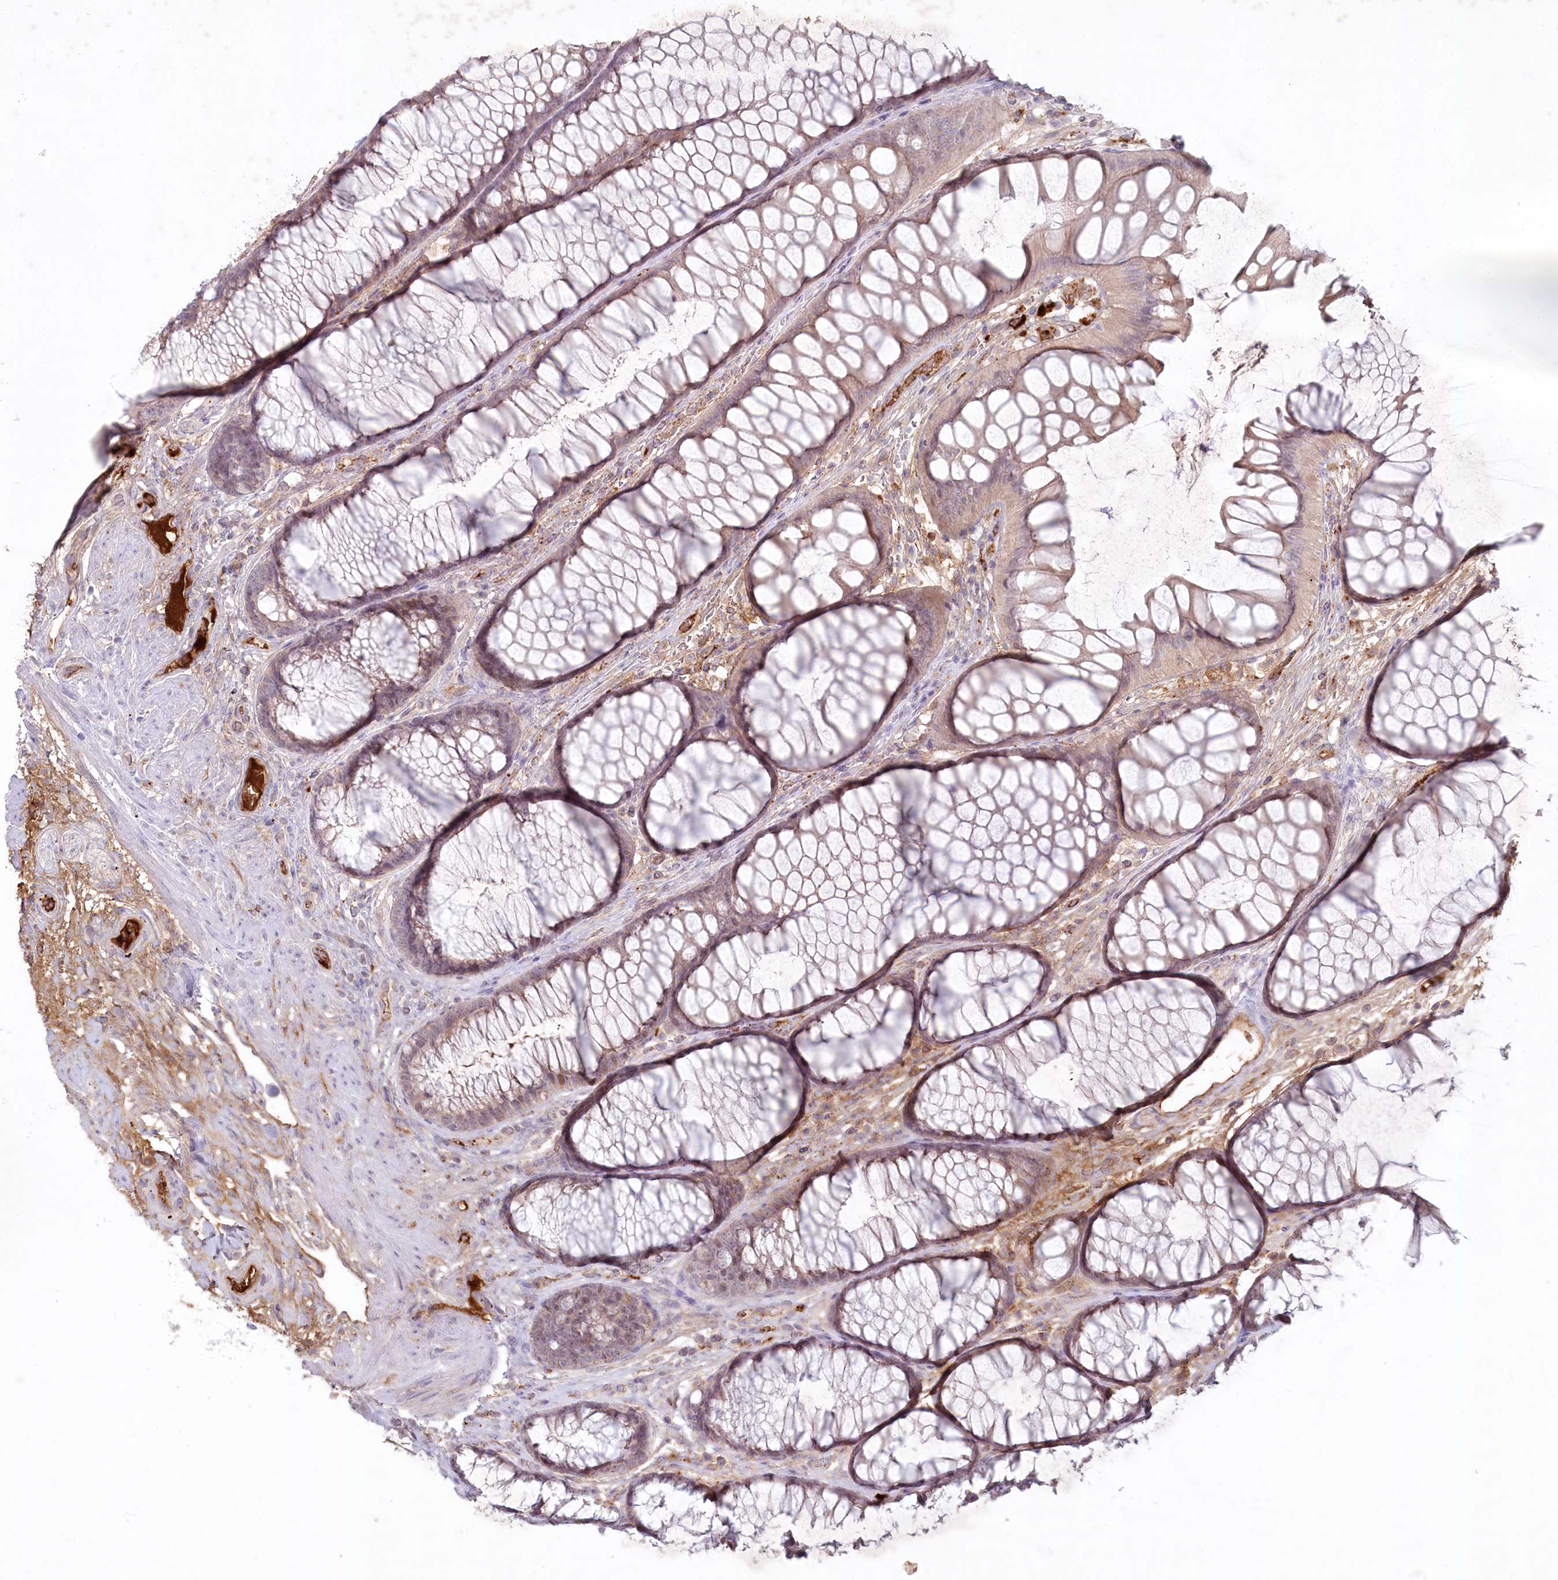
{"staining": {"intensity": "weak", "quantity": ">75%", "location": "cytoplasmic/membranous"}, "tissue": "colon", "cell_type": "Endothelial cells", "image_type": "normal", "snomed": [{"axis": "morphology", "description": "Normal tissue, NOS"}, {"axis": "topography", "description": "Colon"}], "caption": "A high-resolution image shows IHC staining of benign colon, which demonstrates weak cytoplasmic/membranous staining in about >75% of endothelial cells. (IHC, brightfield microscopy, high magnification).", "gene": "PSAPL1", "patient": {"sex": "female", "age": 82}}